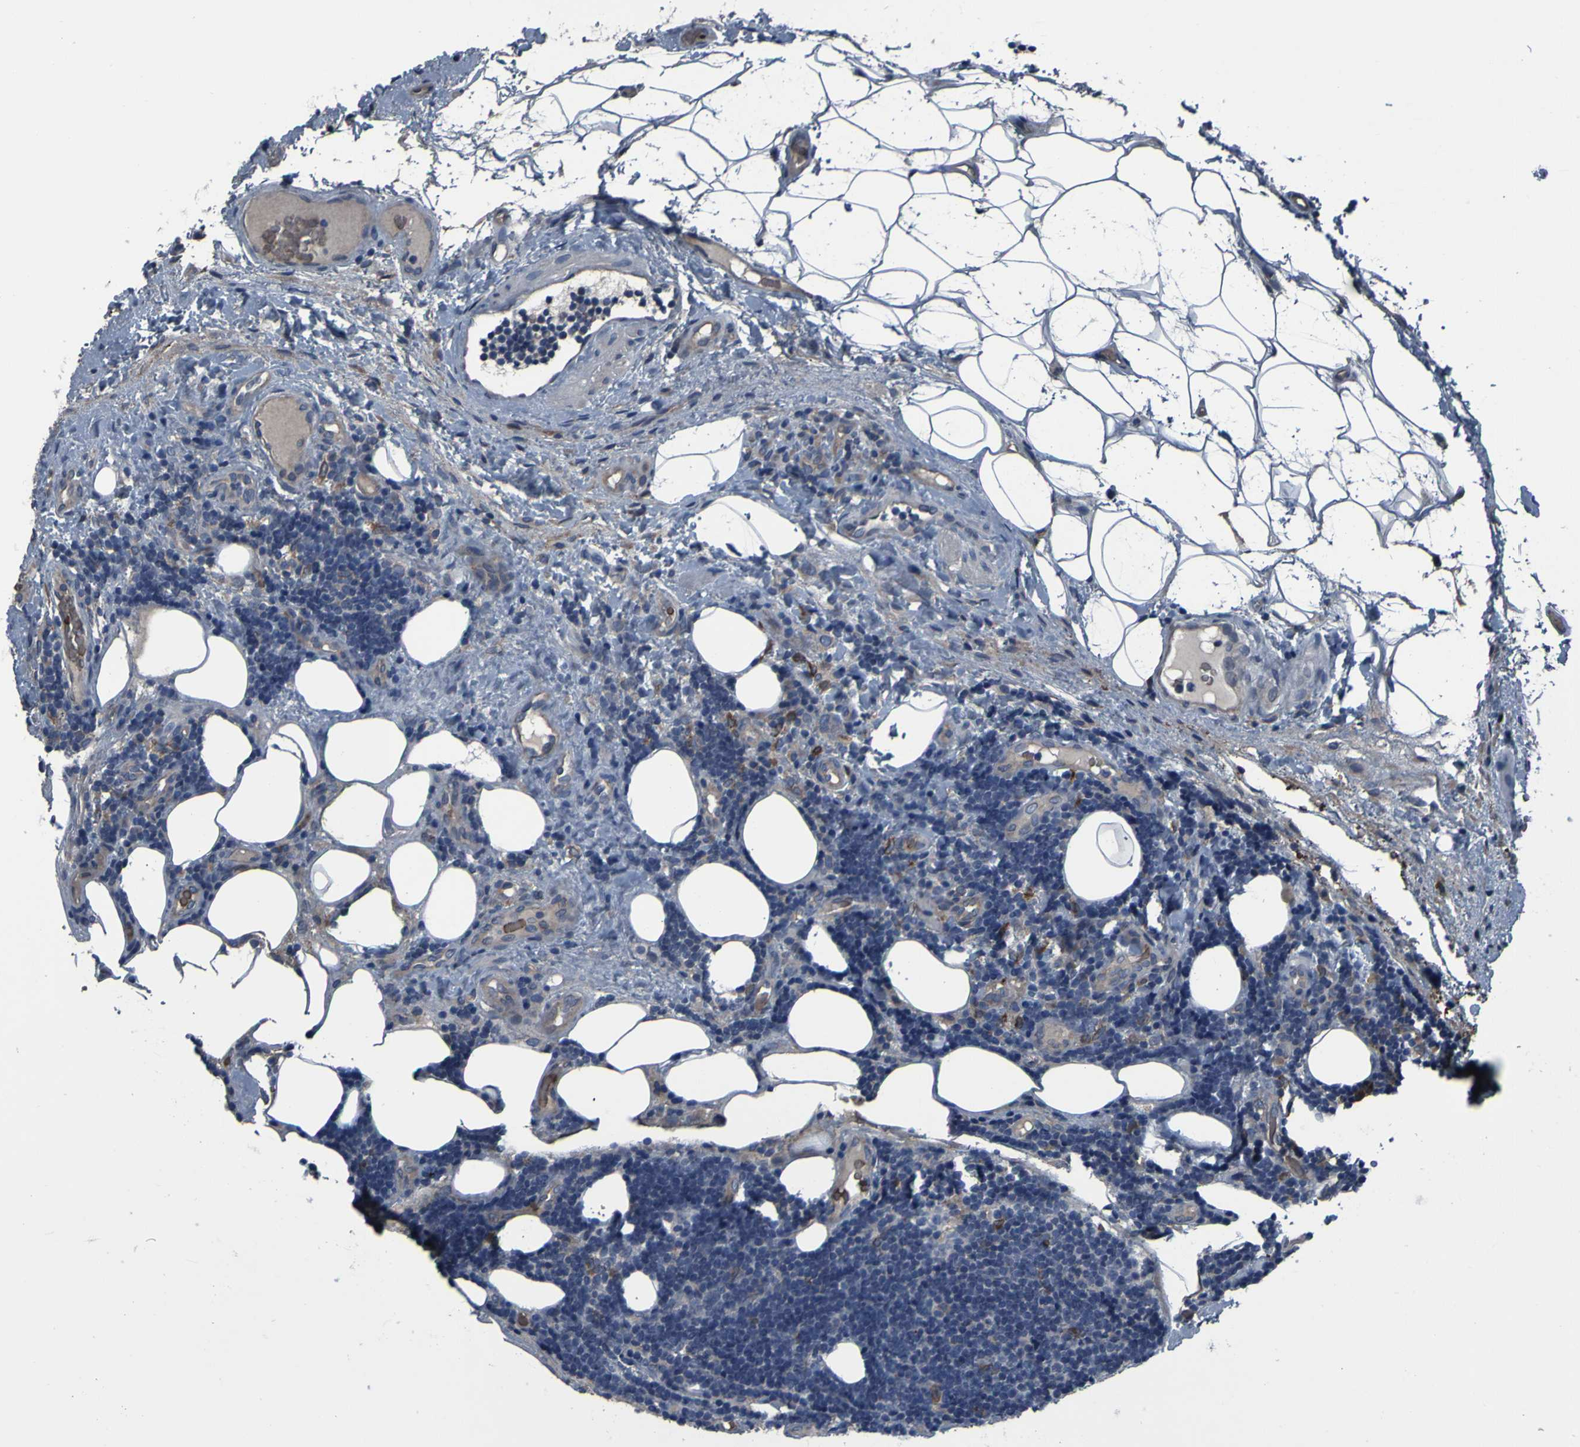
{"staining": {"intensity": "negative", "quantity": "none", "location": "none"}, "tissue": "lymphoma", "cell_type": "Tumor cells", "image_type": "cancer", "snomed": [{"axis": "morphology", "description": "Malignant lymphoma, non-Hodgkin's type, Low grade"}, {"axis": "topography", "description": "Lymph node"}], "caption": "Tumor cells show no significant protein expression in malignant lymphoma, non-Hodgkin's type (low-grade).", "gene": "GRAMD1A", "patient": {"sex": "male", "age": 83}}